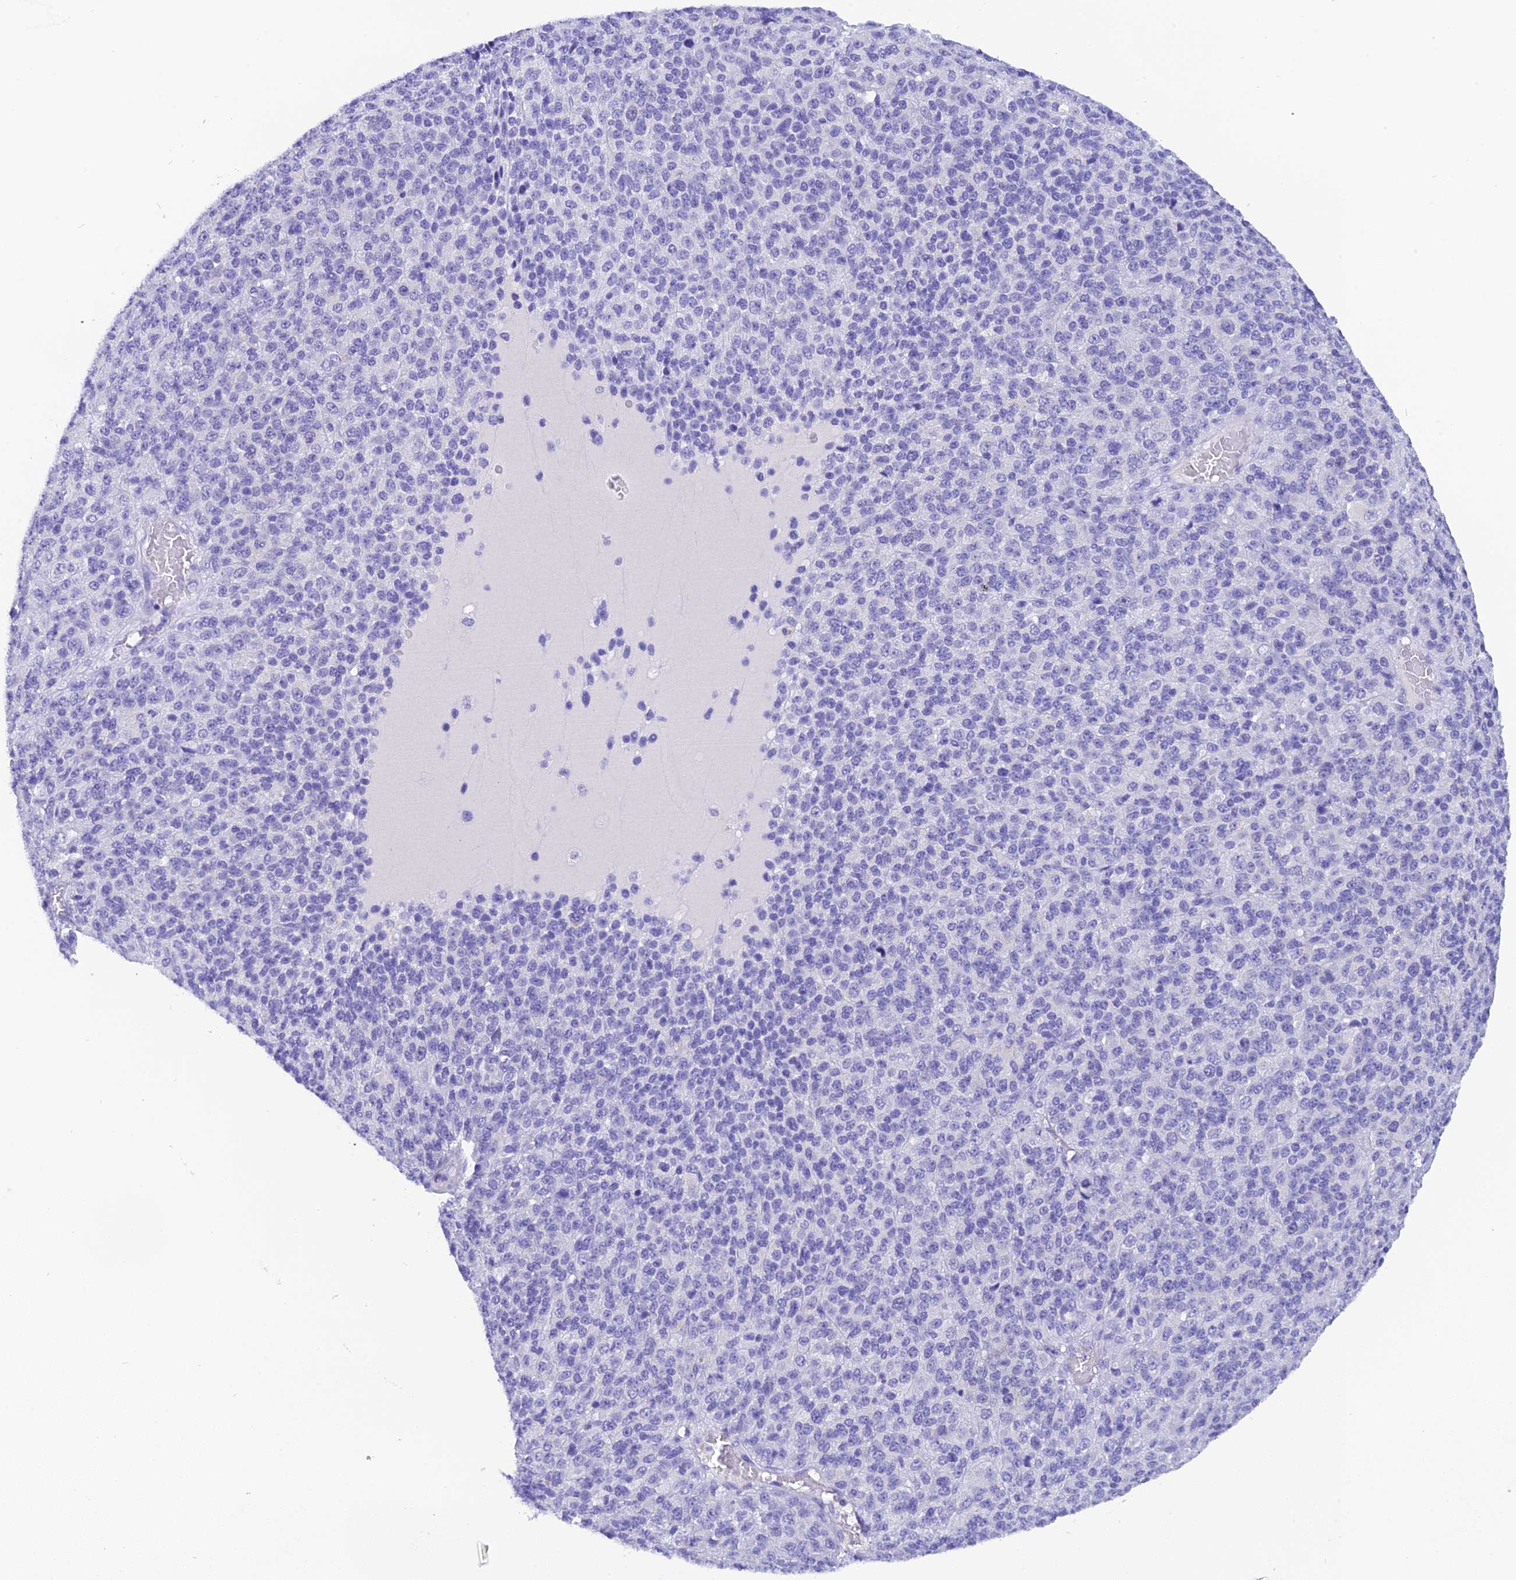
{"staining": {"intensity": "negative", "quantity": "none", "location": "none"}, "tissue": "melanoma", "cell_type": "Tumor cells", "image_type": "cancer", "snomed": [{"axis": "morphology", "description": "Malignant melanoma, Metastatic site"}, {"axis": "topography", "description": "Brain"}], "caption": "This is a image of IHC staining of malignant melanoma (metastatic site), which shows no expression in tumor cells.", "gene": "KDELR3", "patient": {"sex": "female", "age": 56}}